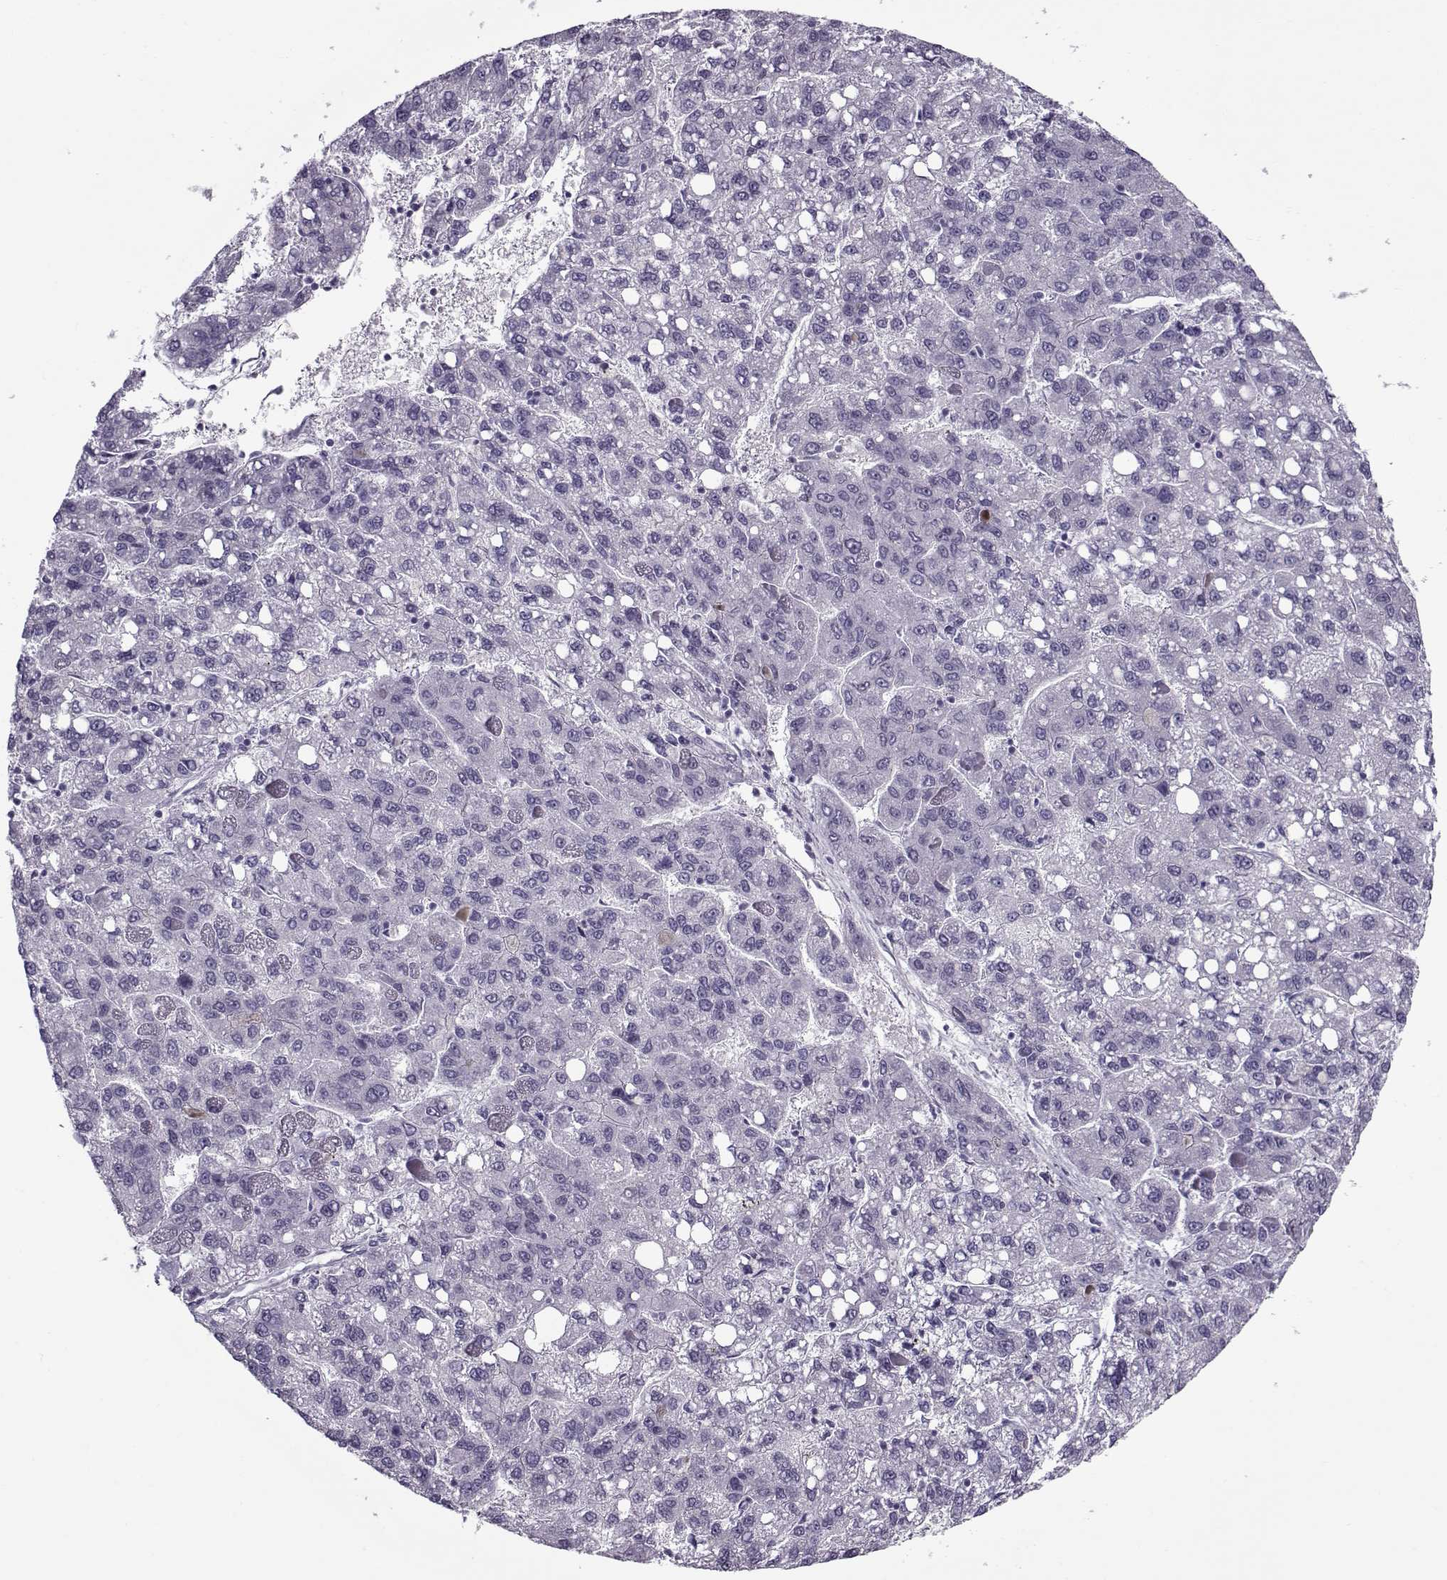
{"staining": {"intensity": "negative", "quantity": "none", "location": "none"}, "tissue": "liver cancer", "cell_type": "Tumor cells", "image_type": "cancer", "snomed": [{"axis": "morphology", "description": "Carcinoma, Hepatocellular, NOS"}, {"axis": "topography", "description": "Liver"}], "caption": "Immunohistochemistry image of human liver hepatocellular carcinoma stained for a protein (brown), which exhibits no staining in tumor cells.", "gene": "GAGE2A", "patient": {"sex": "female", "age": 82}}